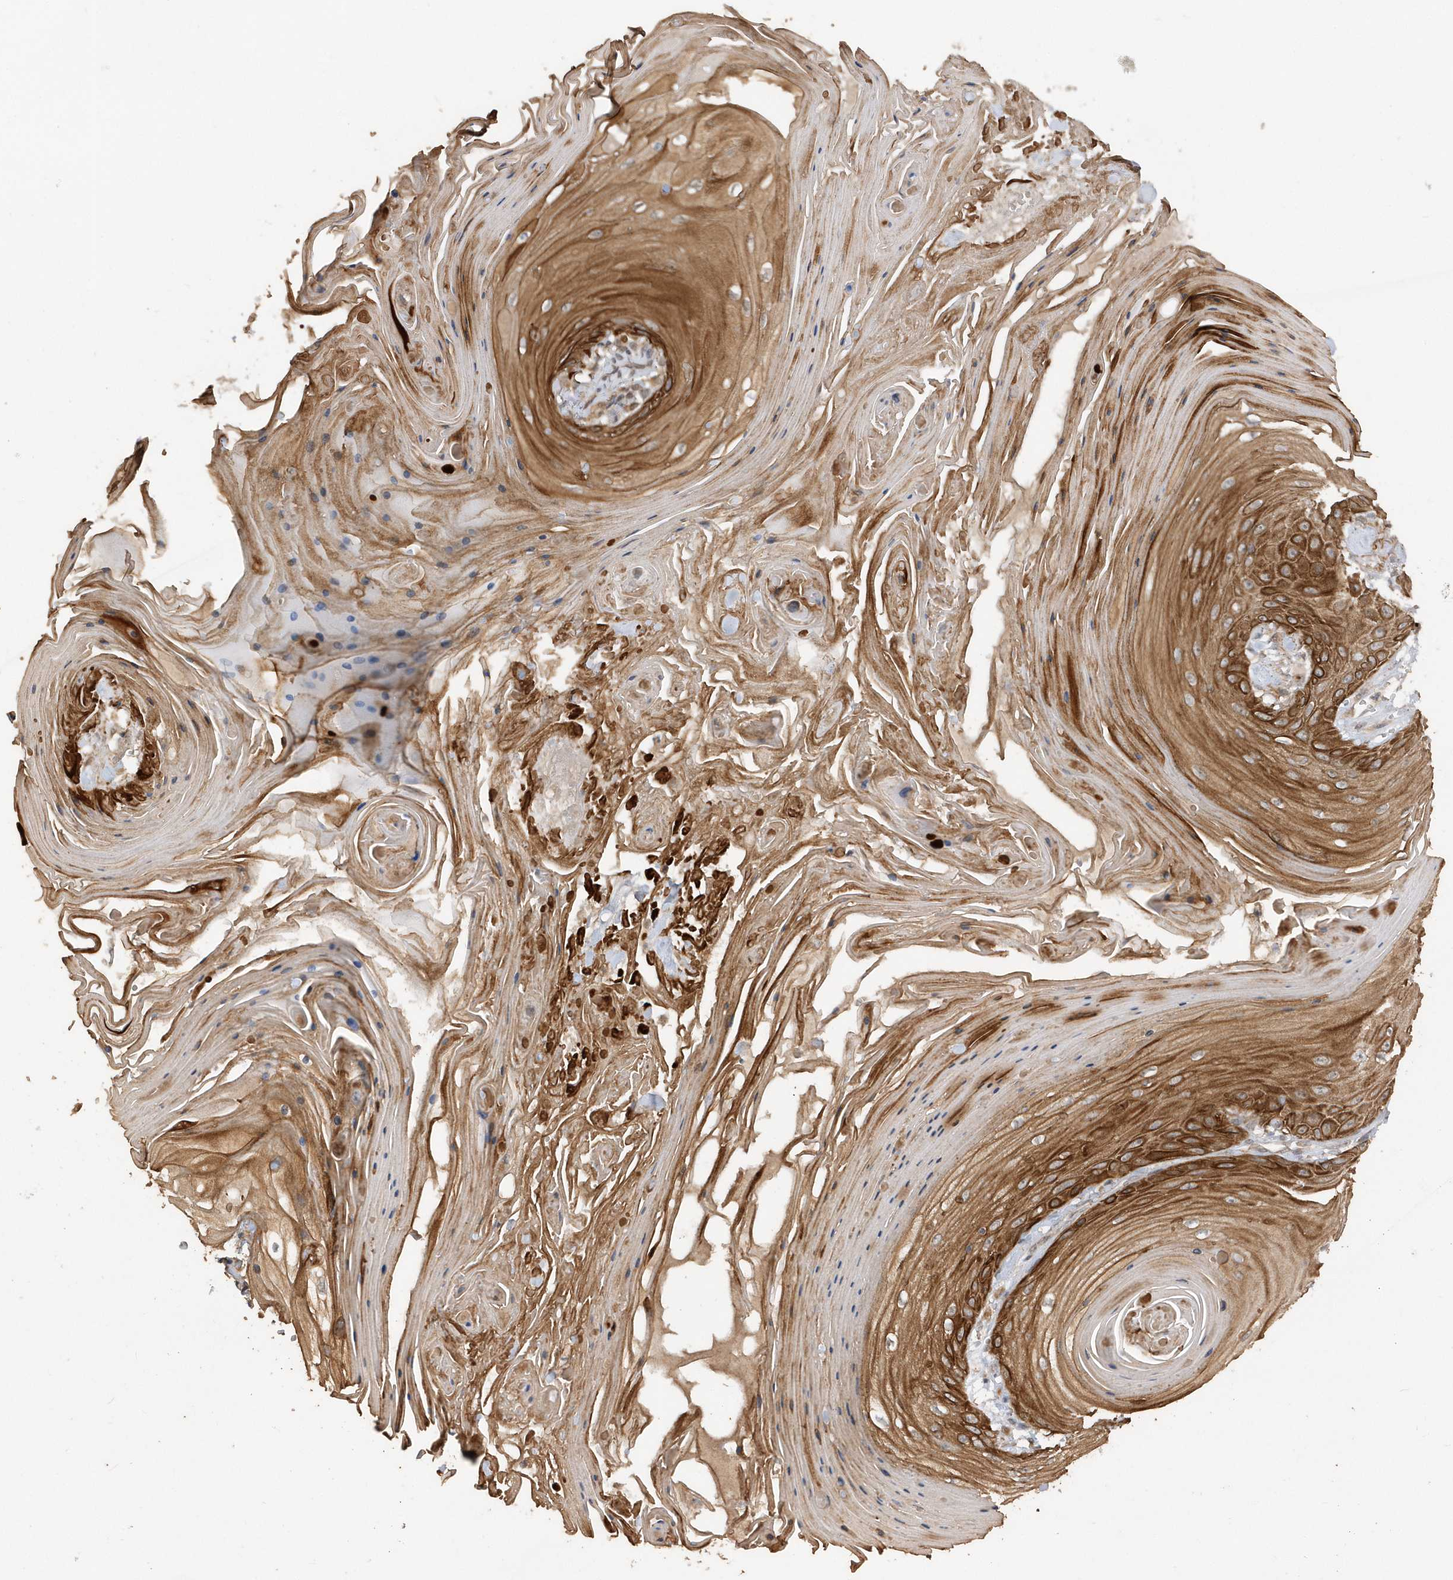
{"staining": {"intensity": "moderate", "quantity": ">75%", "location": "cytoplasmic/membranous"}, "tissue": "skin cancer", "cell_type": "Tumor cells", "image_type": "cancer", "snomed": [{"axis": "morphology", "description": "Squamous cell carcinoma, NOS"}, {"axis": "topography", "description": "Skin"}], "caption": "DAB immunohistochemical staining of skin cancer (squamous cell carcinoma) displays moderate cytoplasmic/membranous protein staining in approximately >75% of tumor cells.", "gene": "RPE", "patient": {"sex": "male", "age": 74}}